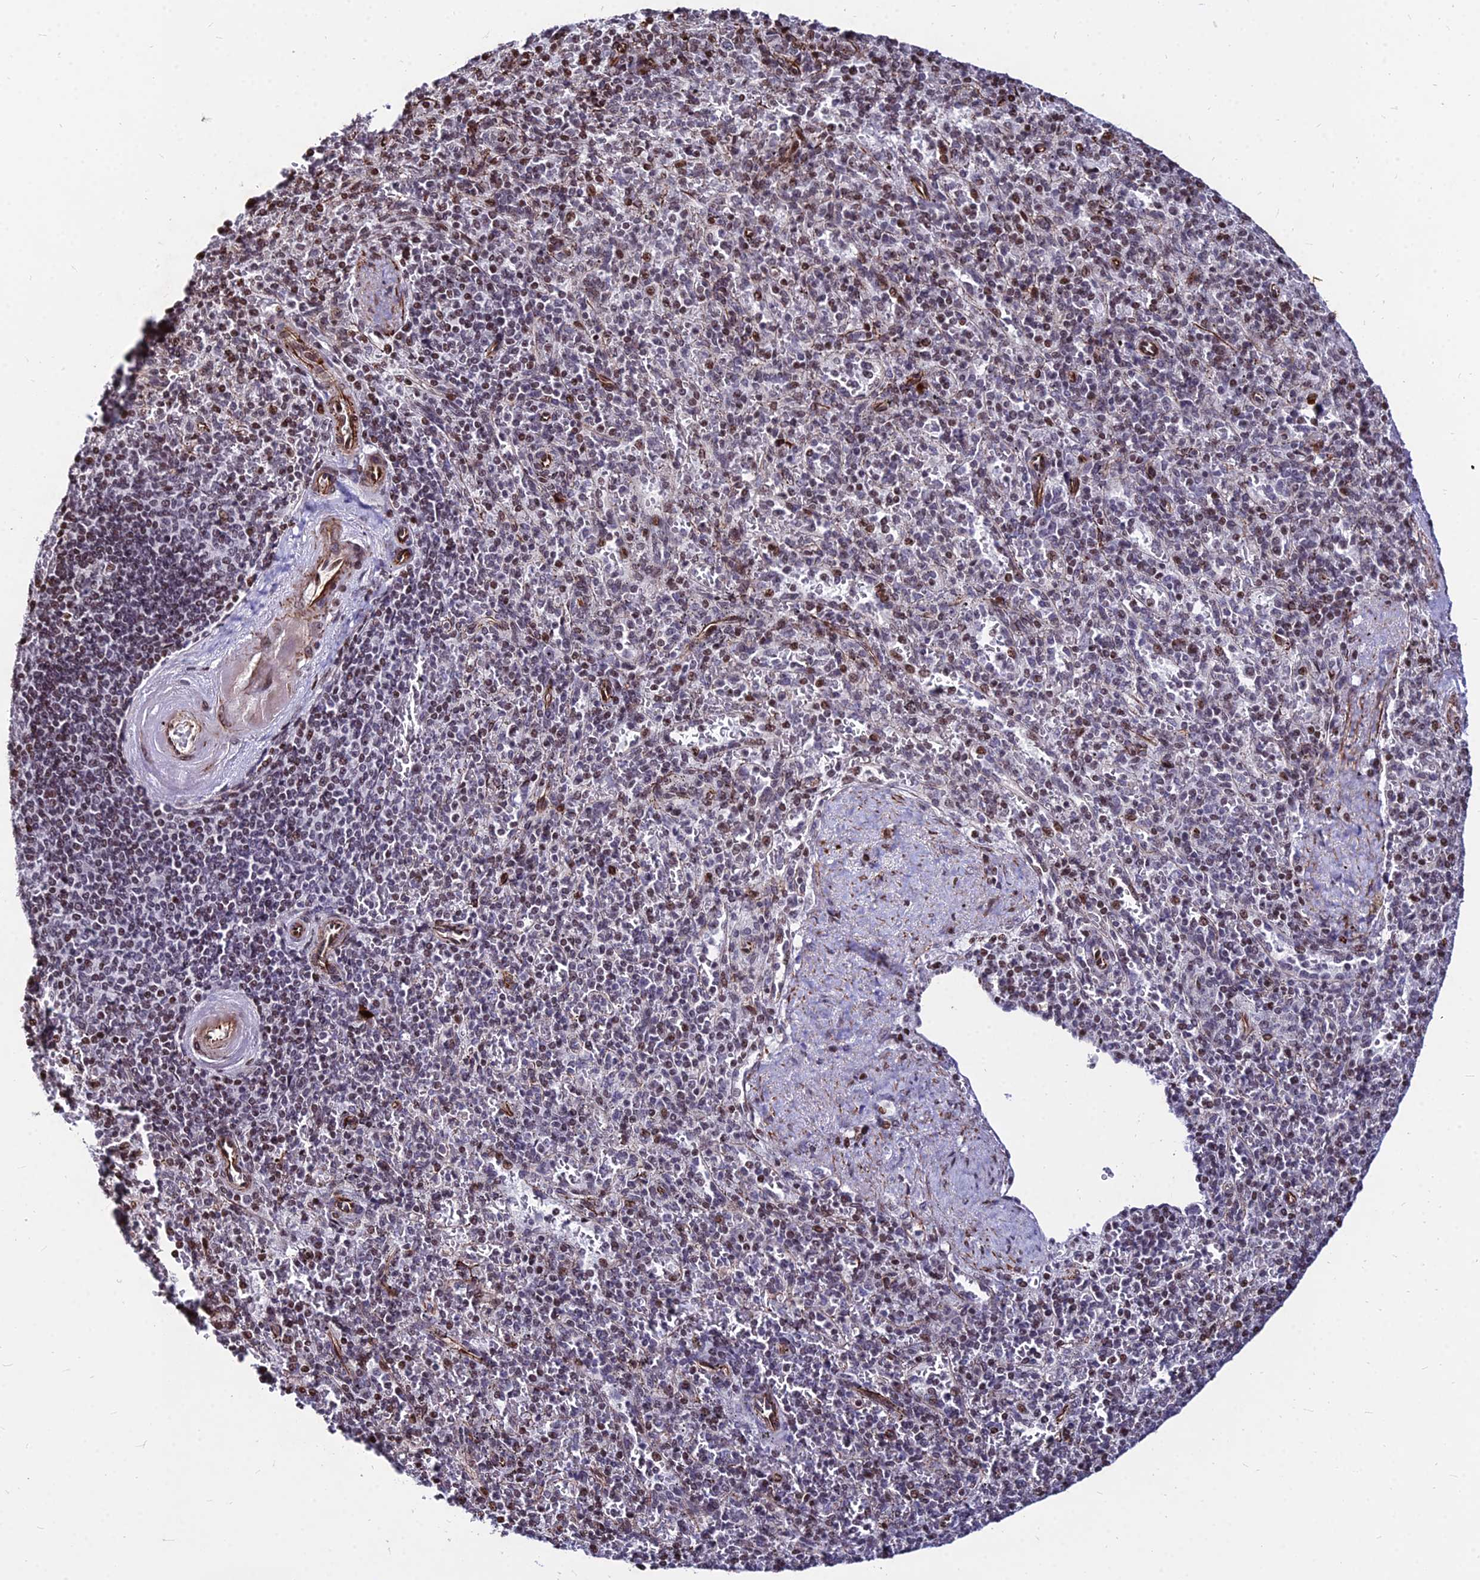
{"staining": {"intensity": "moderate", "quantity": "<25%", "location": "nuclear"}, "tissue": "spleen", "cell_type": "Cells in red pulp", "image_type": "normal", "snomed": [{"axis": "morphology", "description": "Normal tissue, NOS"}, {"axis": "topography", "description": "Spleen"}], "caption": "Moderate nuclear positivity for a protein is appreciated in approximately <25% of cells in red pulp of normal spleen using immunohistochemistry.", "gene": "NYAP2", "patient": {"sex": "male", "age": 82}}